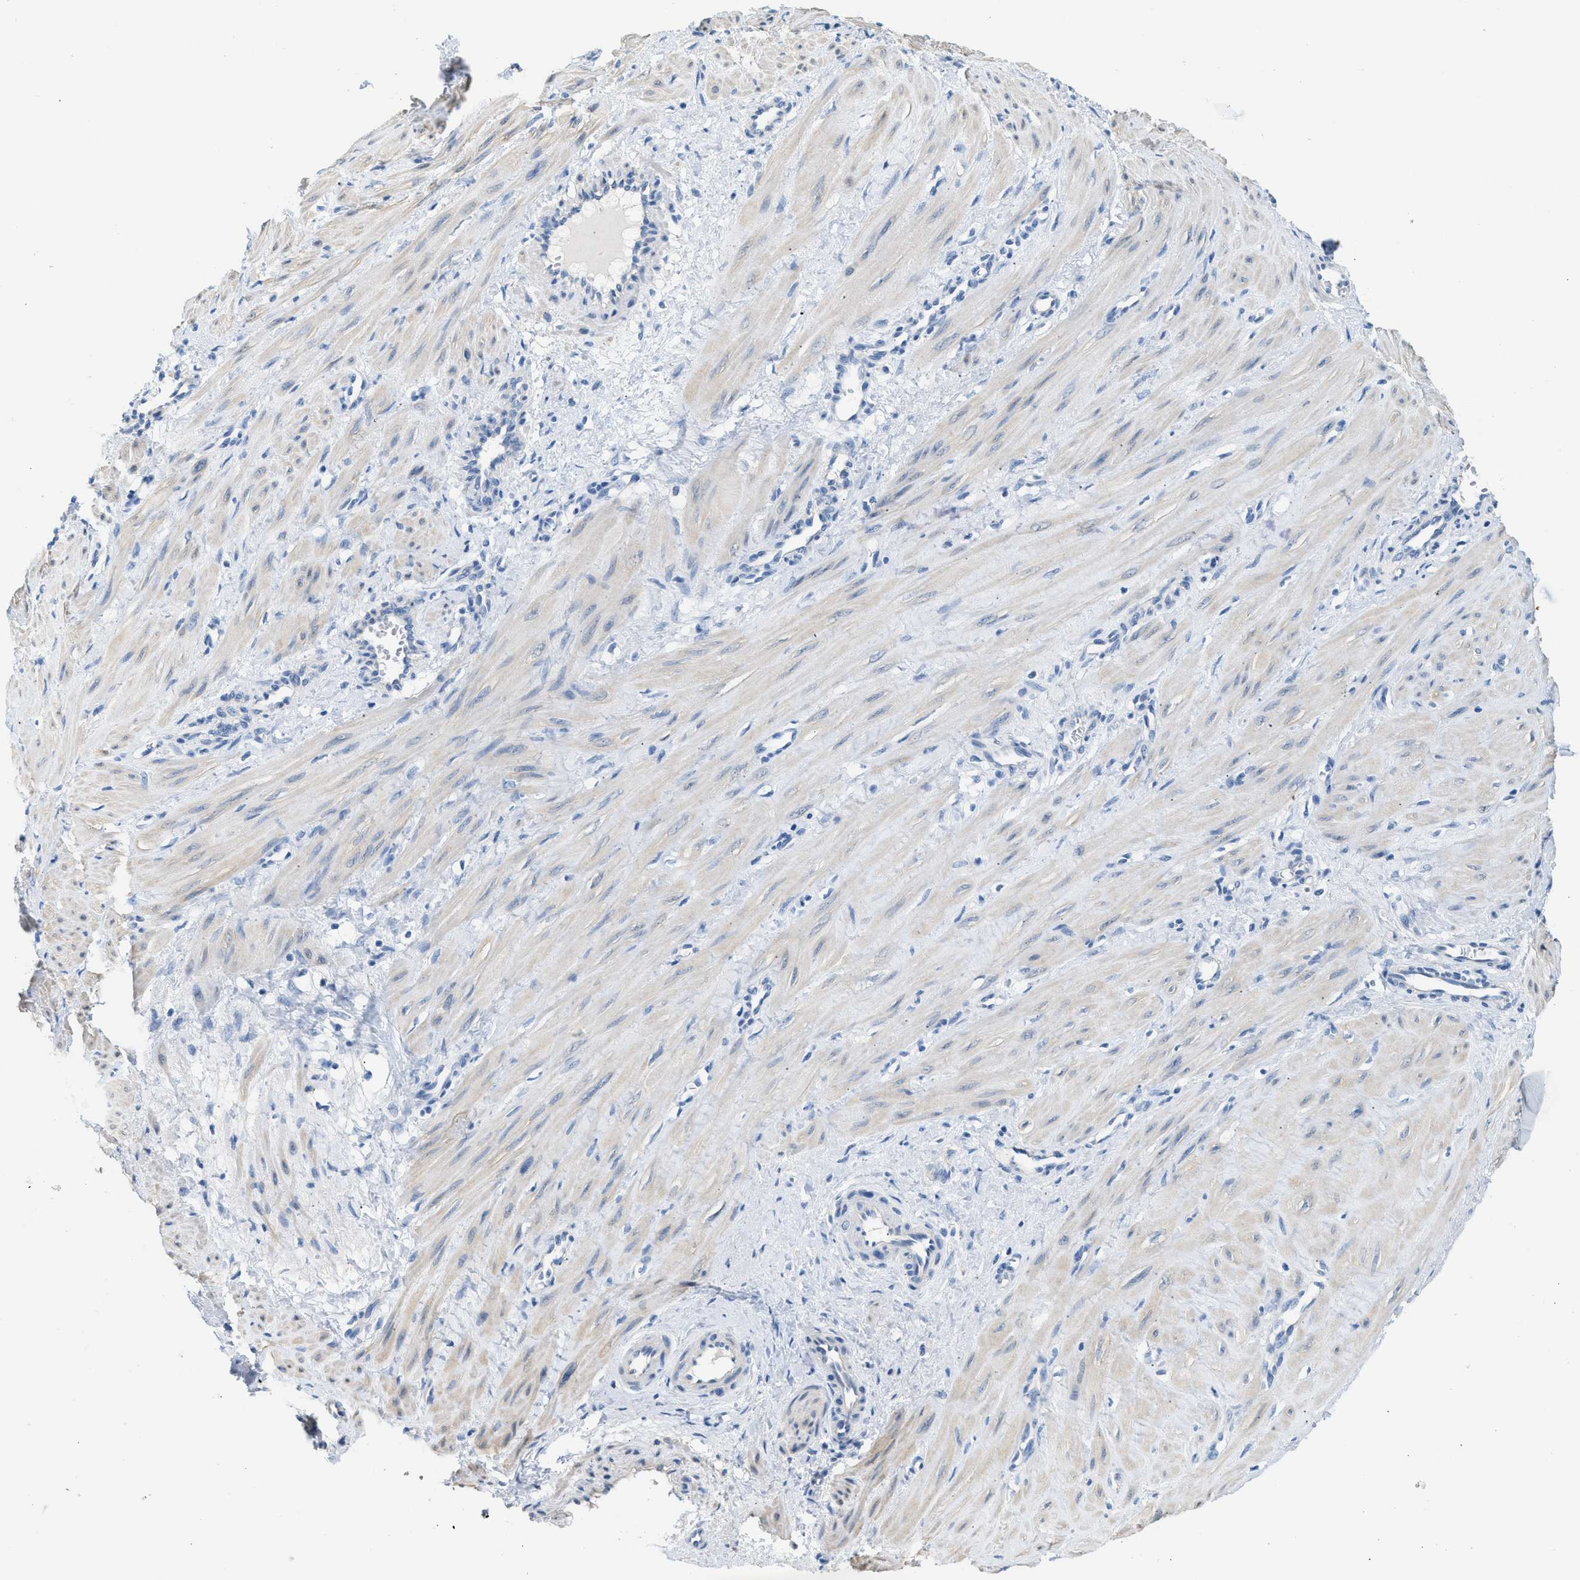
{"staining": {"intensity": "negative", "quantity": "none", "location": "none"}, "tissue": "smooth muscle", "cell_type": "Smooth muscle cells", "image_type": "normal", "snomed": [{"axis": "morphology", "description": "Normal tissue, NOS"}, {"axis": "topography", "description": "Endometrium"}], "caption": "Immunohistochemical staining of unremarkable human smooth muscle displays no significant staining in smooth muscle cells. (Immunohistochemistry (ihc), brightfield microscopy, high magnification).", "gene": "SPAM1", "patient": {"sex": "female", "age": 33}}